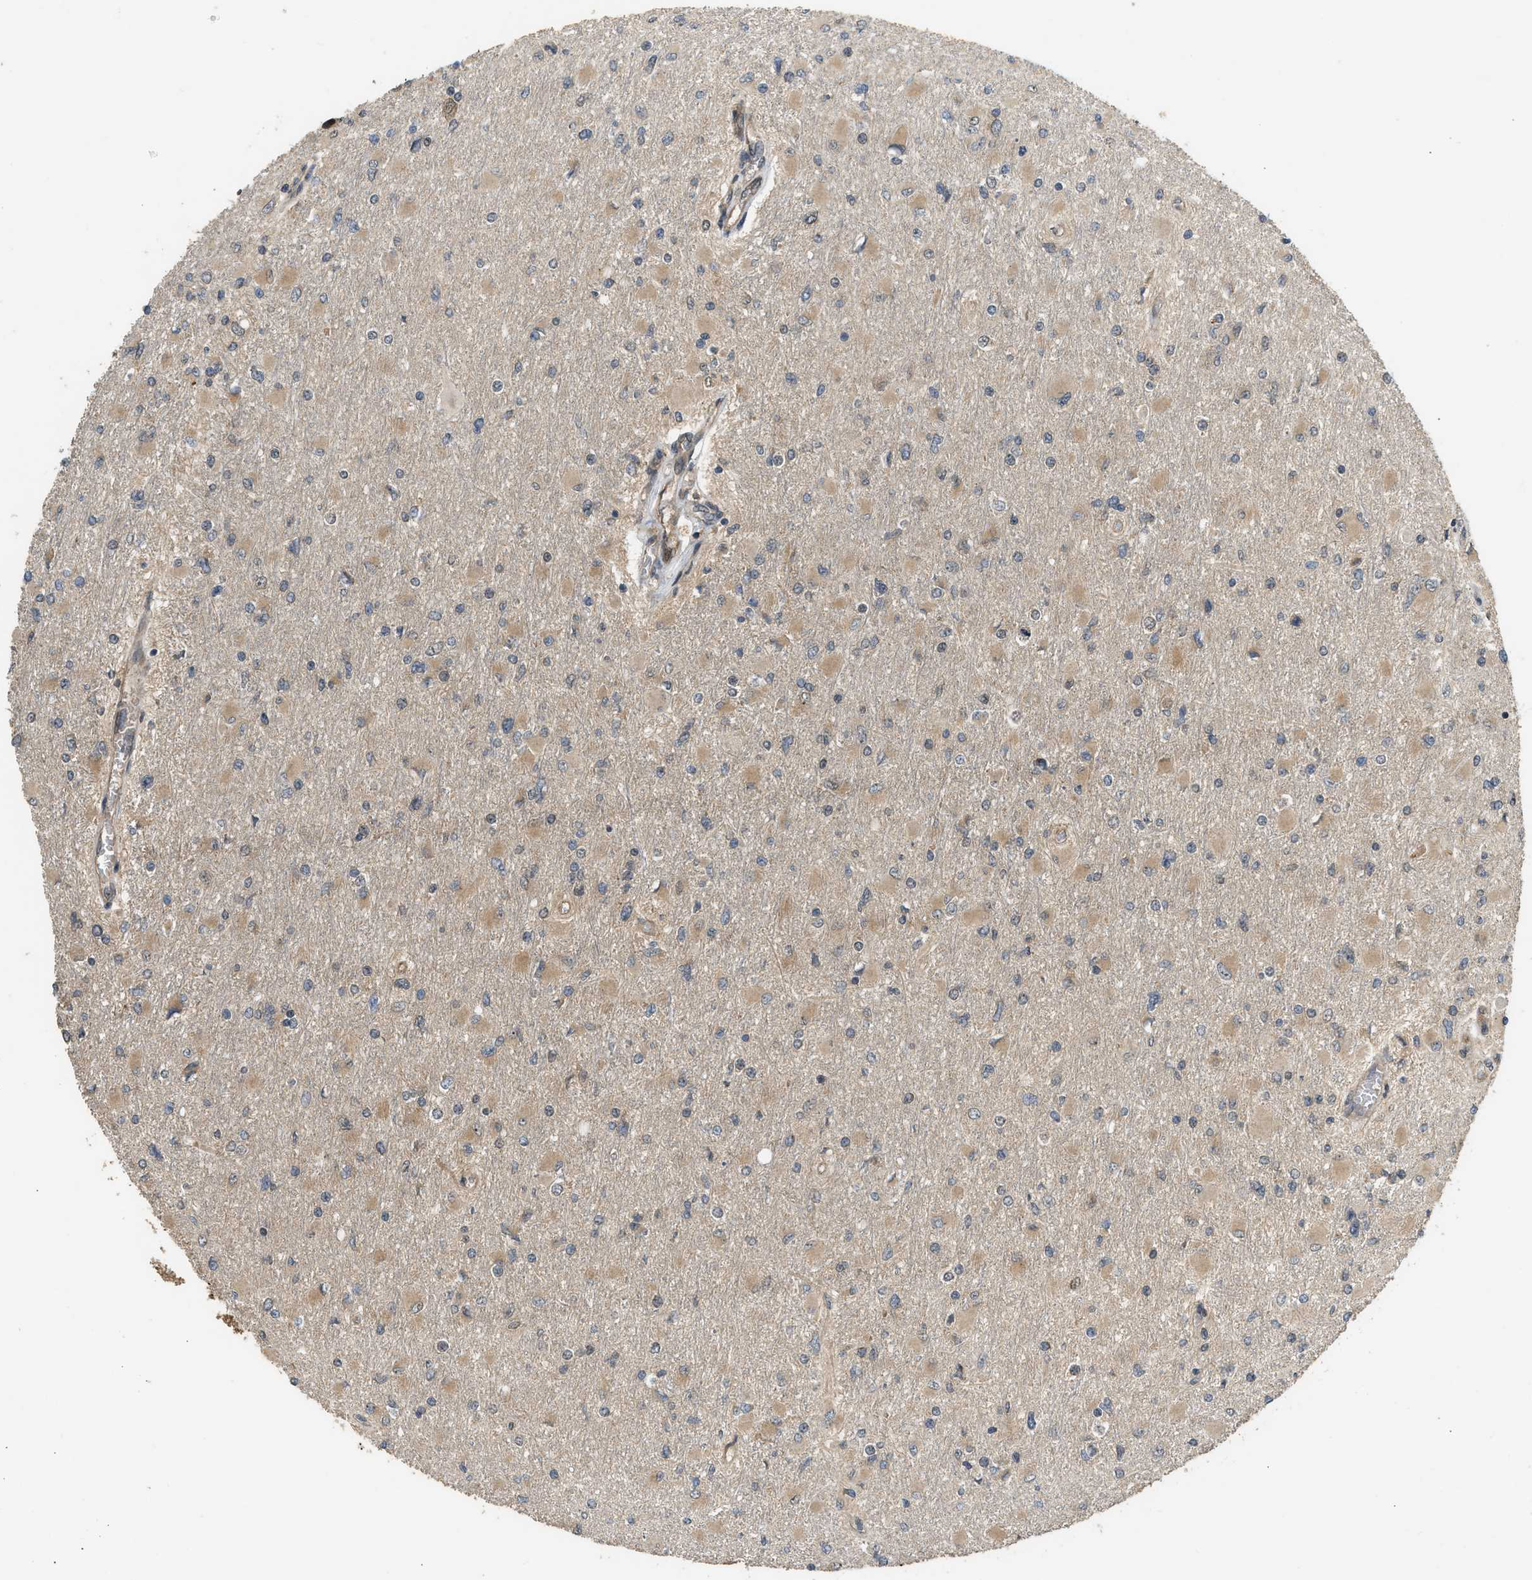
{"staining": {"intensity": "weak", "quantity": ">75%", "location": "cytoplasmic/membranous"}, "tissue": "glioma", "cell_type": "Tumor cells", "image_type": "cancer", "snomed": [{"axis": "morphology", "description": "Glioma, malignant, High grade"}, {"axis": "topography", "description": "Cerebral cortex"}], "caption": "DAB immunohistochemical staining of human malignant high-grade glioma exhibits weak cytoplasmic/membranous protein staining in approximately >75% of tumor cells.", "gene": "GET1", "patient": {"sex": "female", "age": 36}}